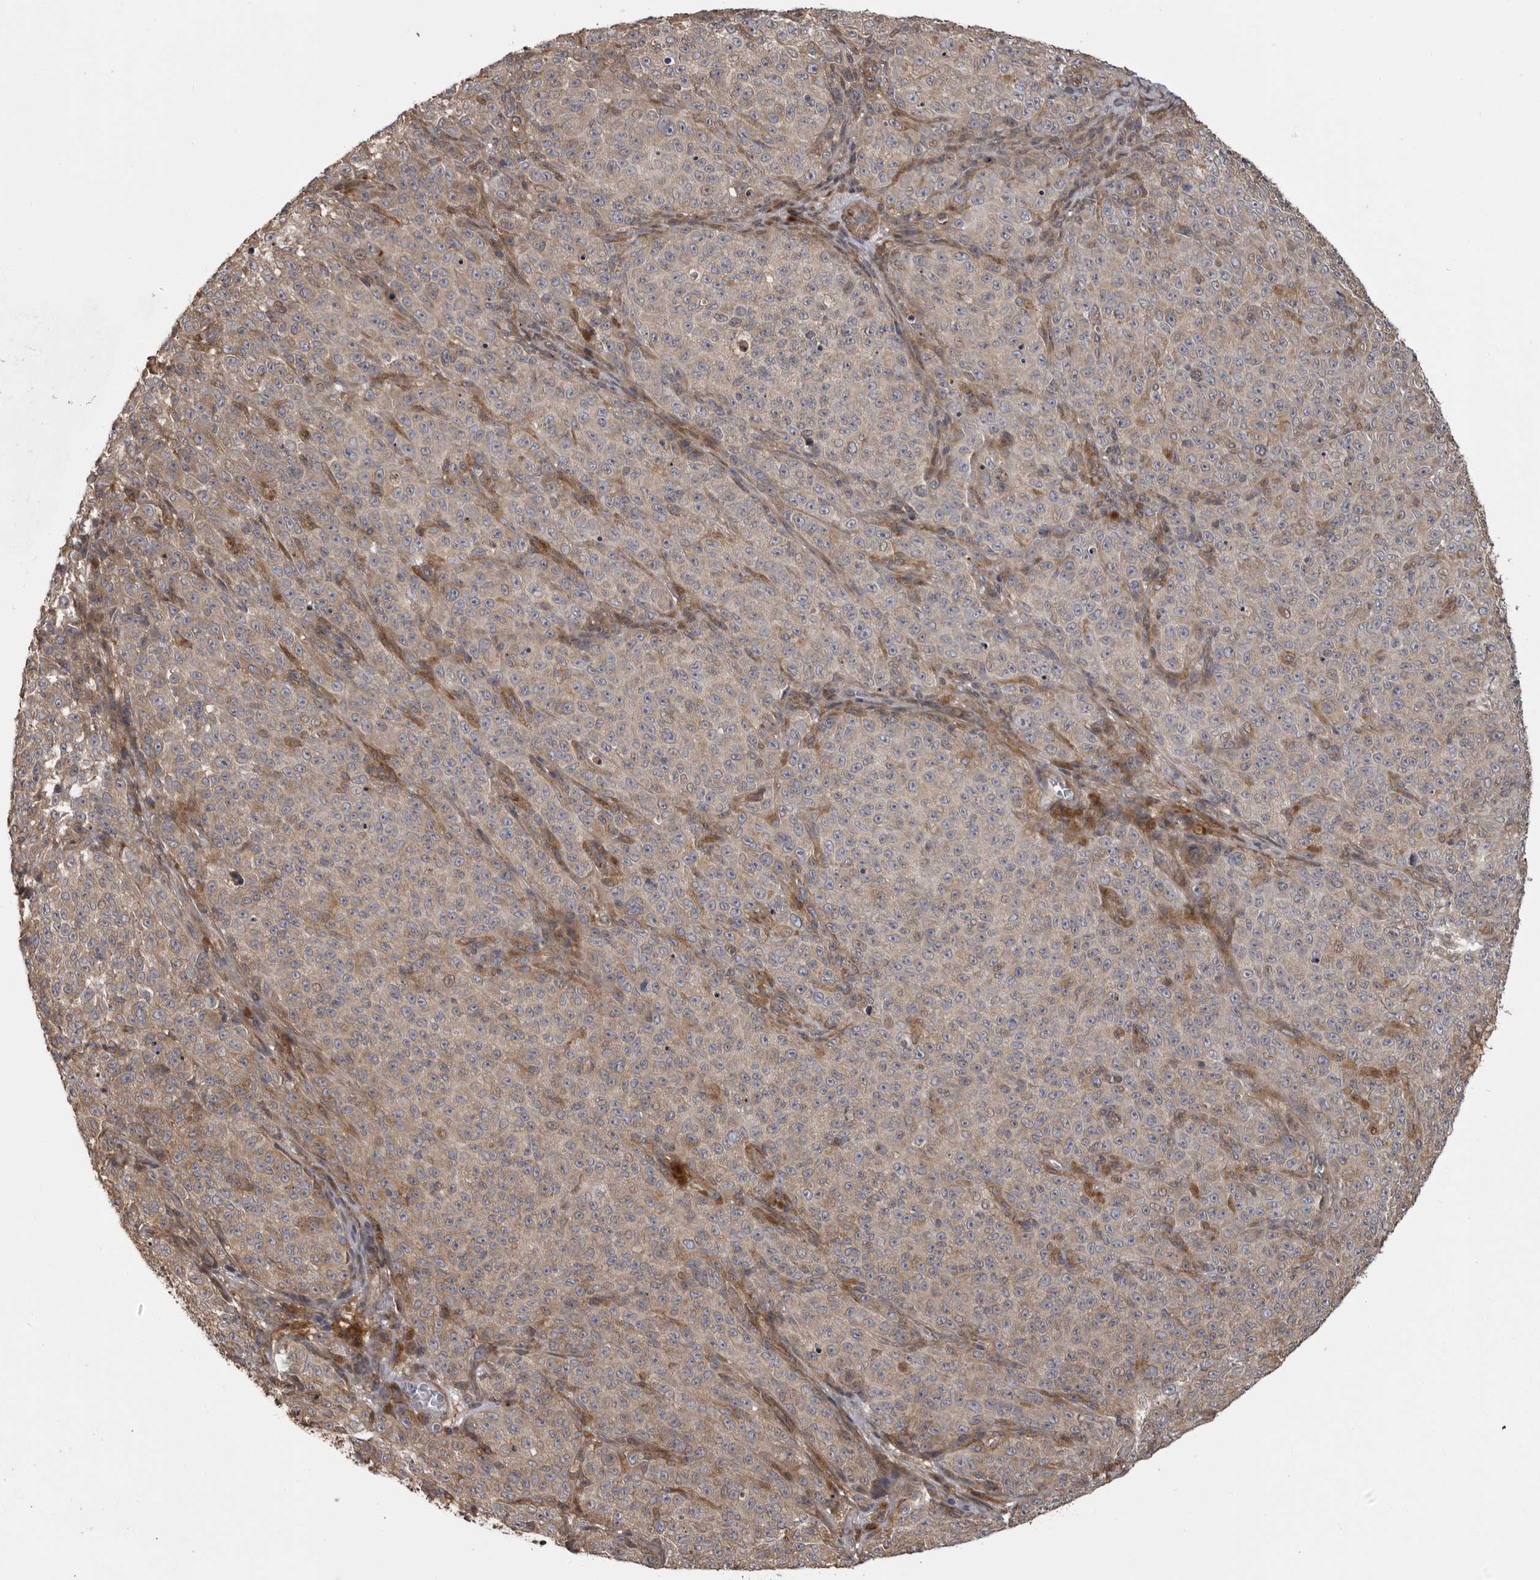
{"staining": {"intensity": "weak", "quantity": "<25%", "location": "cytoplasmic/membranous"}, "tissue": "melanoma", "cell_type": "Tumor cells", "image_type": "cancer", "snomed": [{"axis": "morphology", "description": "Malignant melanoma, NOS"}, {"axis": "topography", "description": "Skin"}], "caption": "Immunohistochemistry image of neoplastic tissue: human malignant melanoma stained with DAB displays no significant protein staining in tumor cells.", "gene": "ZNRF1", "patient": {"sex": "female", "age": 82}}